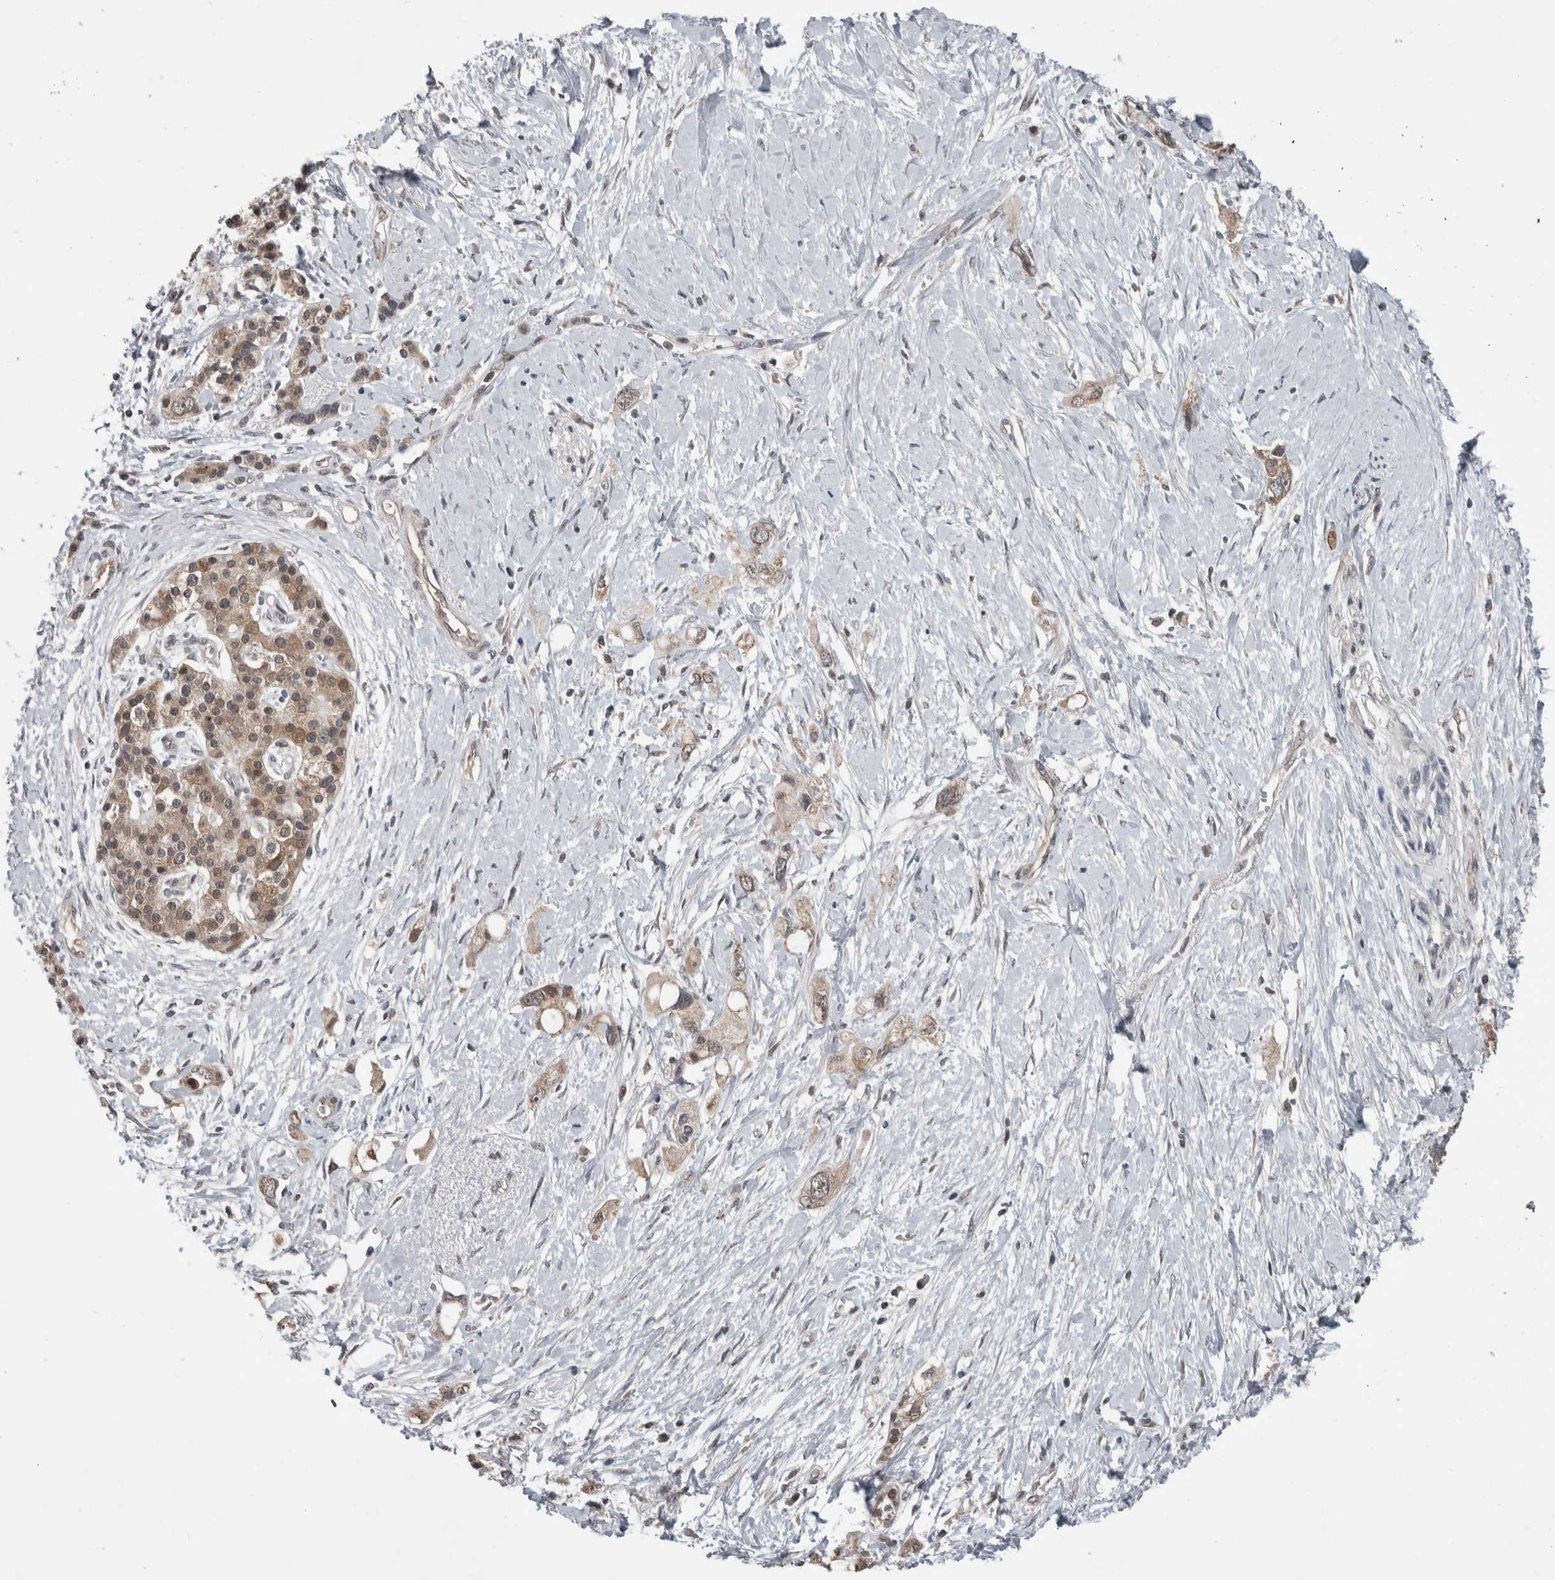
{"staining": {"intensity": "weak", "quantity": ">75%", "location": "cytoplasmic/membranous"}, "tissue": "pancreatic cancer", "cell_type": "Tumor cells", "image_type": "cancer", "snomed": [{"axis": "morphology", "description": "Adenocarcinoma, NOS"}, {"axis": "topography", "description": "Pancreas"}], "caption": "Immunohistochemical staining of pancreatic cancer reveals weak cytoplasmic/membranous protein staining in about >75% of tumor cells.", "gene": "ENY2", "patient": {"sex": "female", "age": 56}}